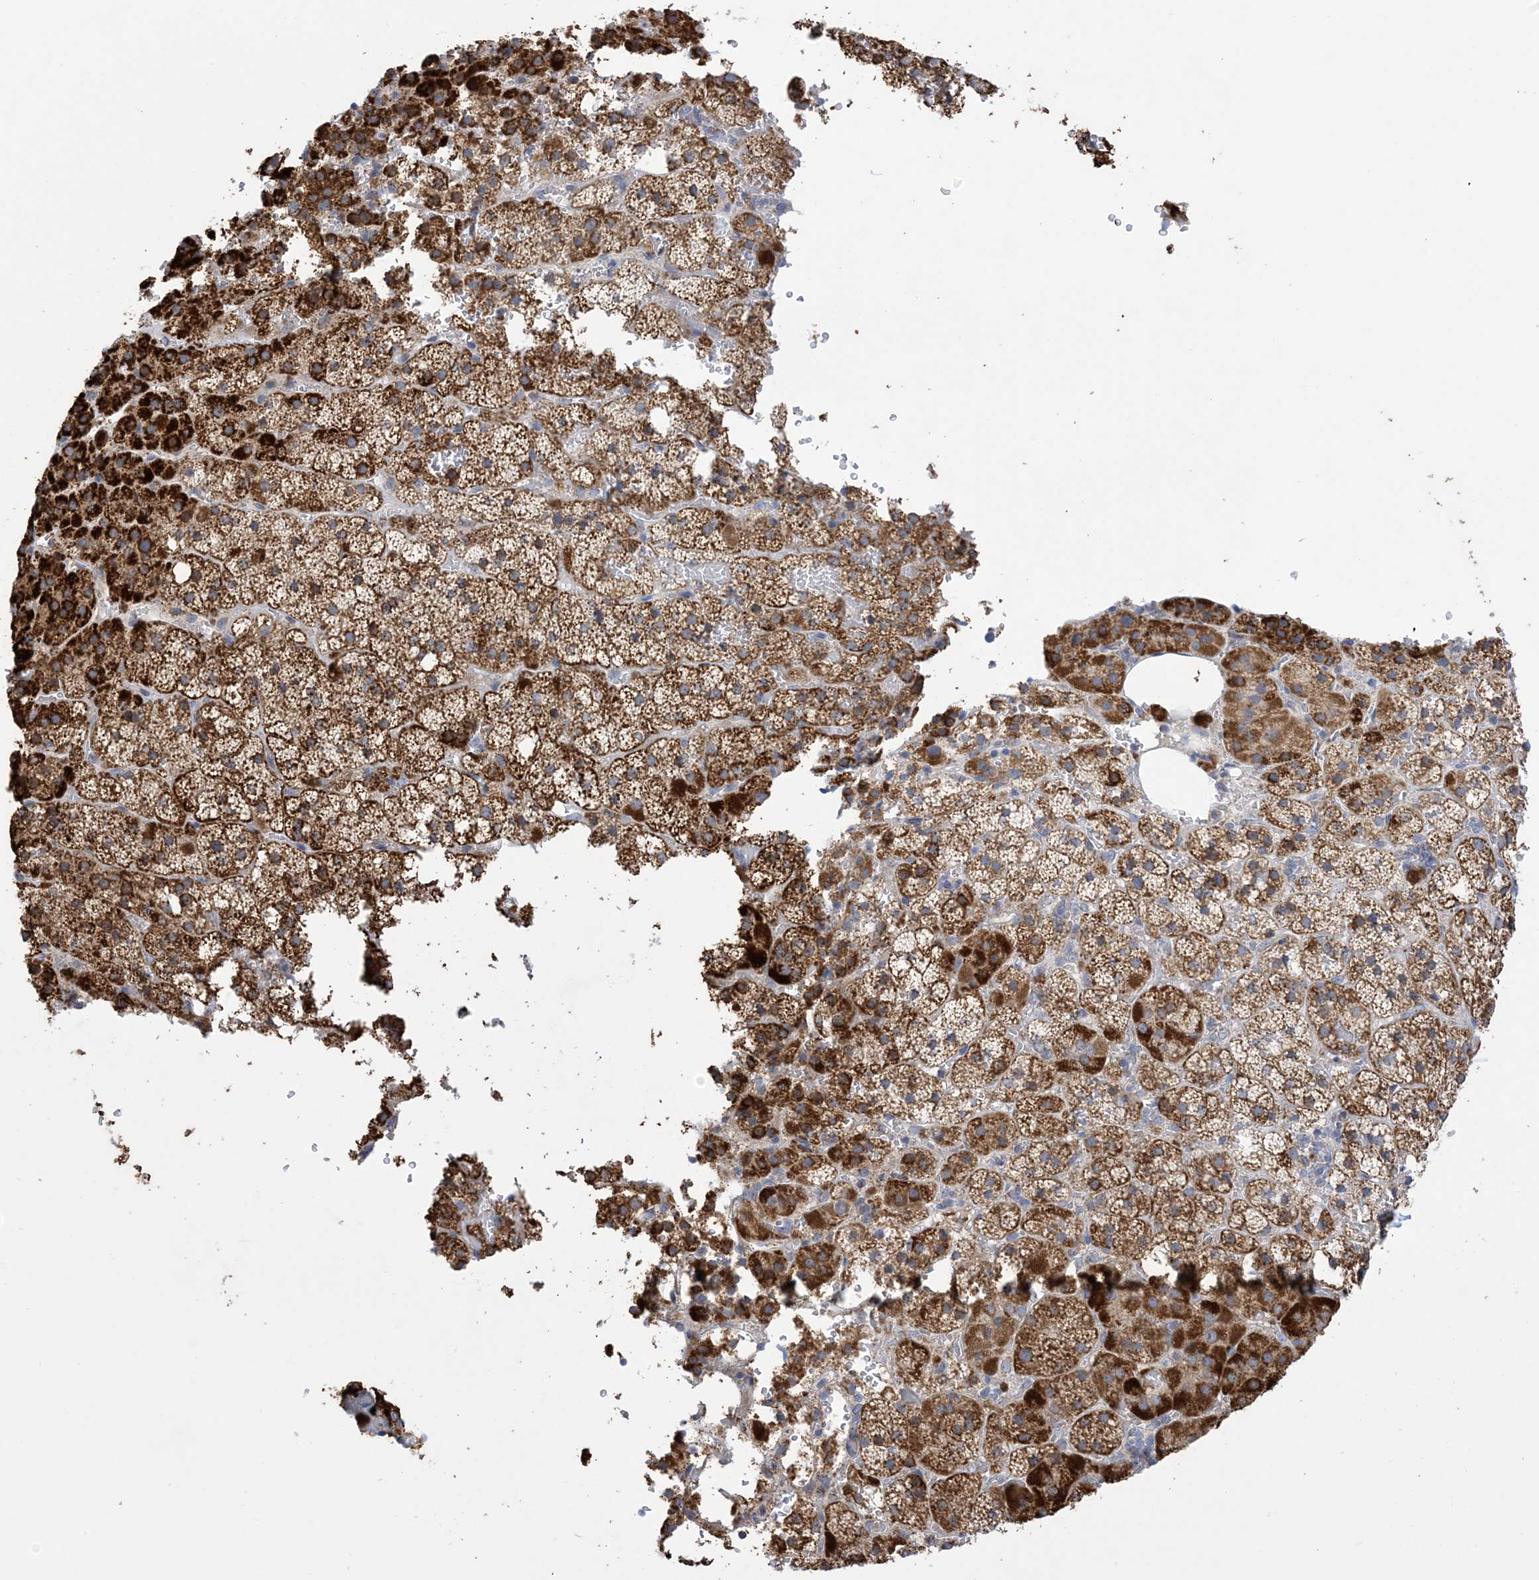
{"staining": {"intensity": "strong", "quantity": ">75%", "location": "cytoplasmic/membranous"}, "tissue": "adrenal gland", "cell_type": "Glandular cells", "image_type": "normal", "snomed": [{"axis": "morphology", "description": "Normal tissue, NOS"}, {"axis": "topography", "description": "Adrenal gland"}], "caption": "Glandular cells demonstrate strong cytoplasmic/membranous positivity in approximately >75% of cells in benign adrenal gland. (DAB (3,3'-diaminobenzidine) = brown stain, brightfield microscopy at high magnification).", "gene": "CLEC16A", "patient": {"sex": "female", "age": 59}}